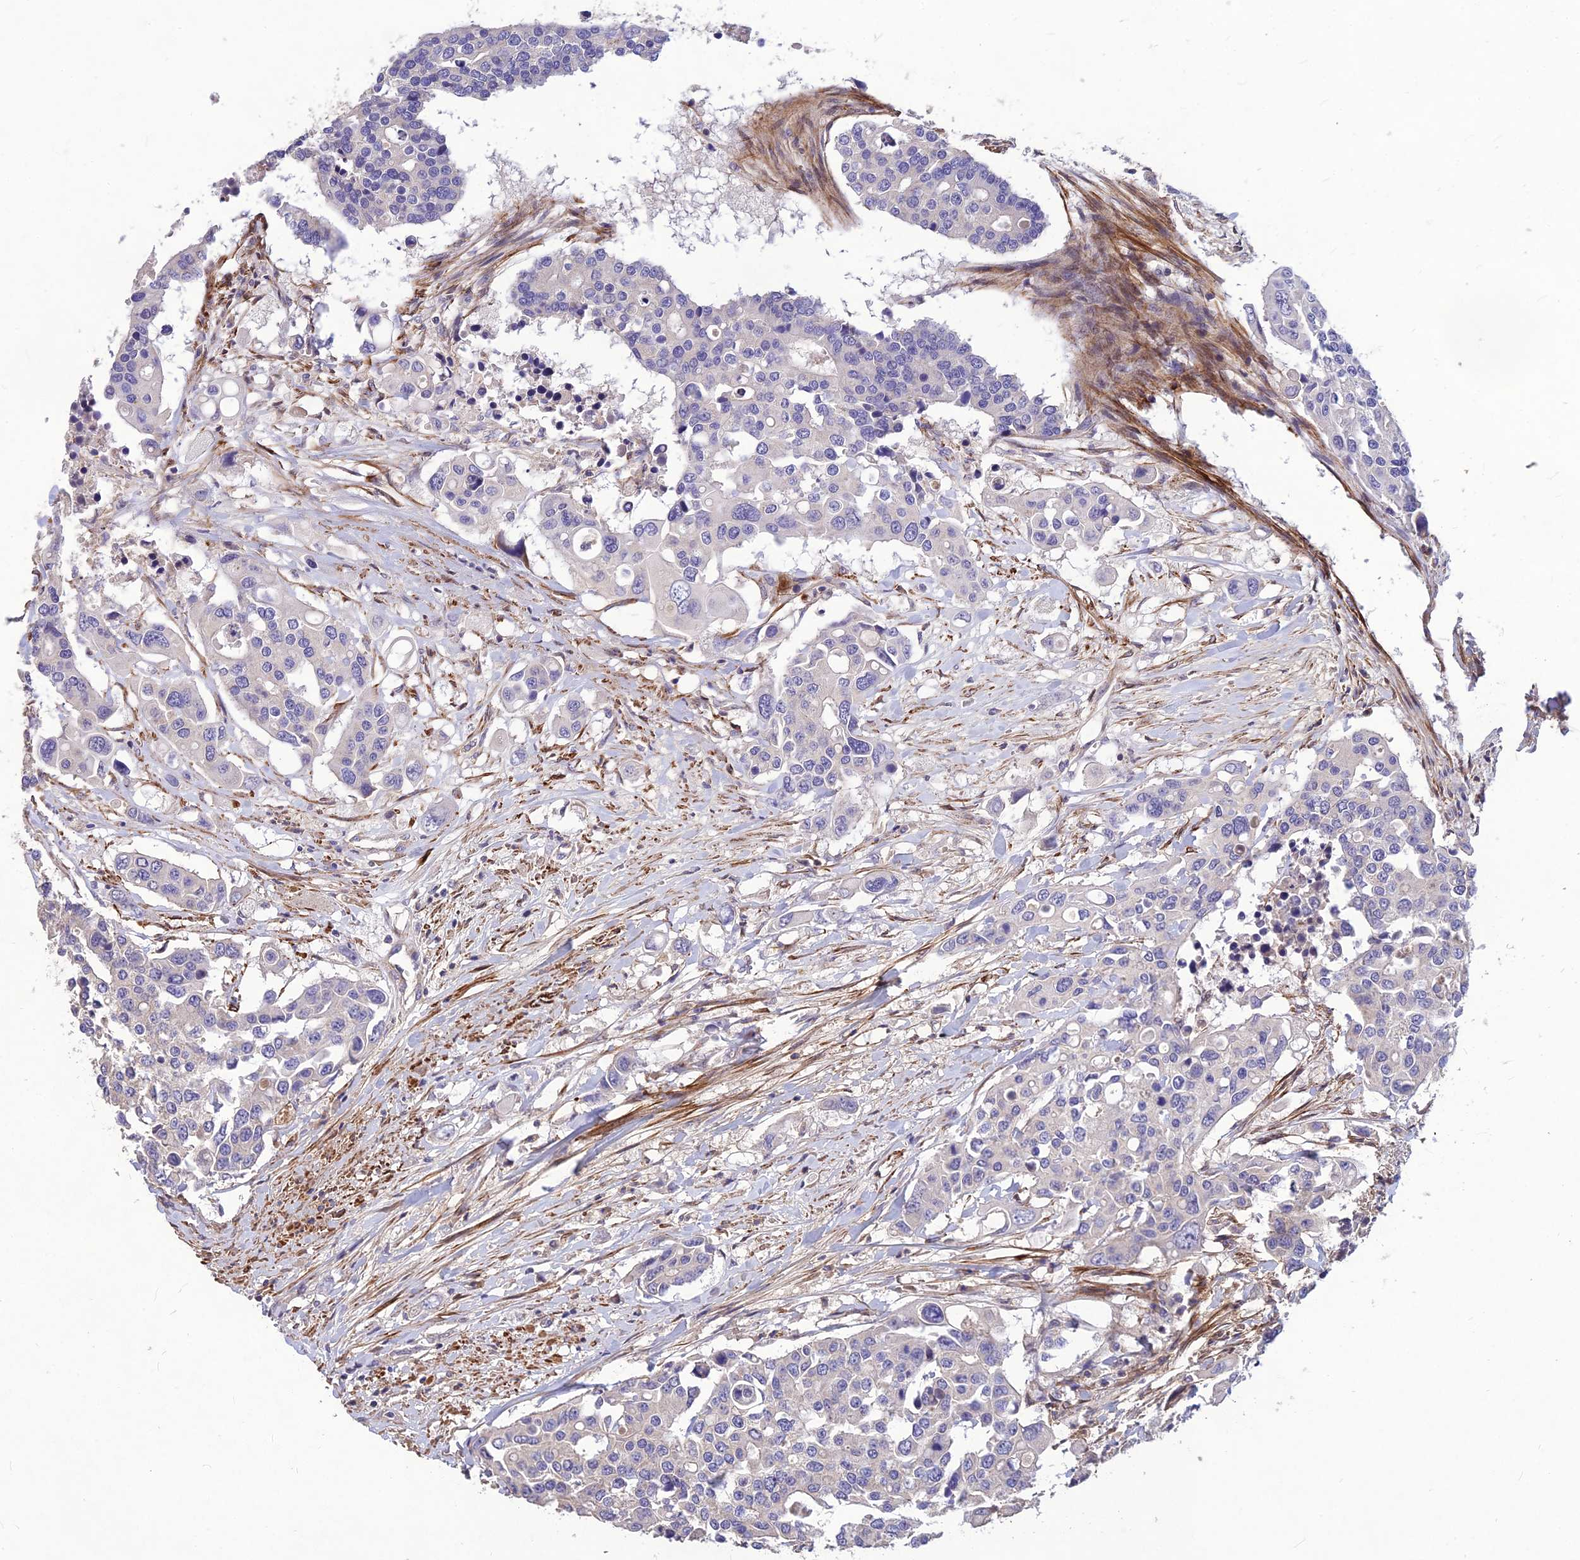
{"staining": {"intensity": "negative", "quantity": "none", "location": "none"}, "tissue": "colorectal cancer", "cell_type": "Tumor cells", "image_type": "cancer", "snomed": [{"axis": "morphology", "description": "Adenocarcinoma, NOS"}, {"axis": "topography", "description": "Colon"}], "caption": "There is no significant staining in tumor cells of colorectal adenocarcinoma.", "gene": "CLUH", "patient": {"sex": "male", "age": 77}}